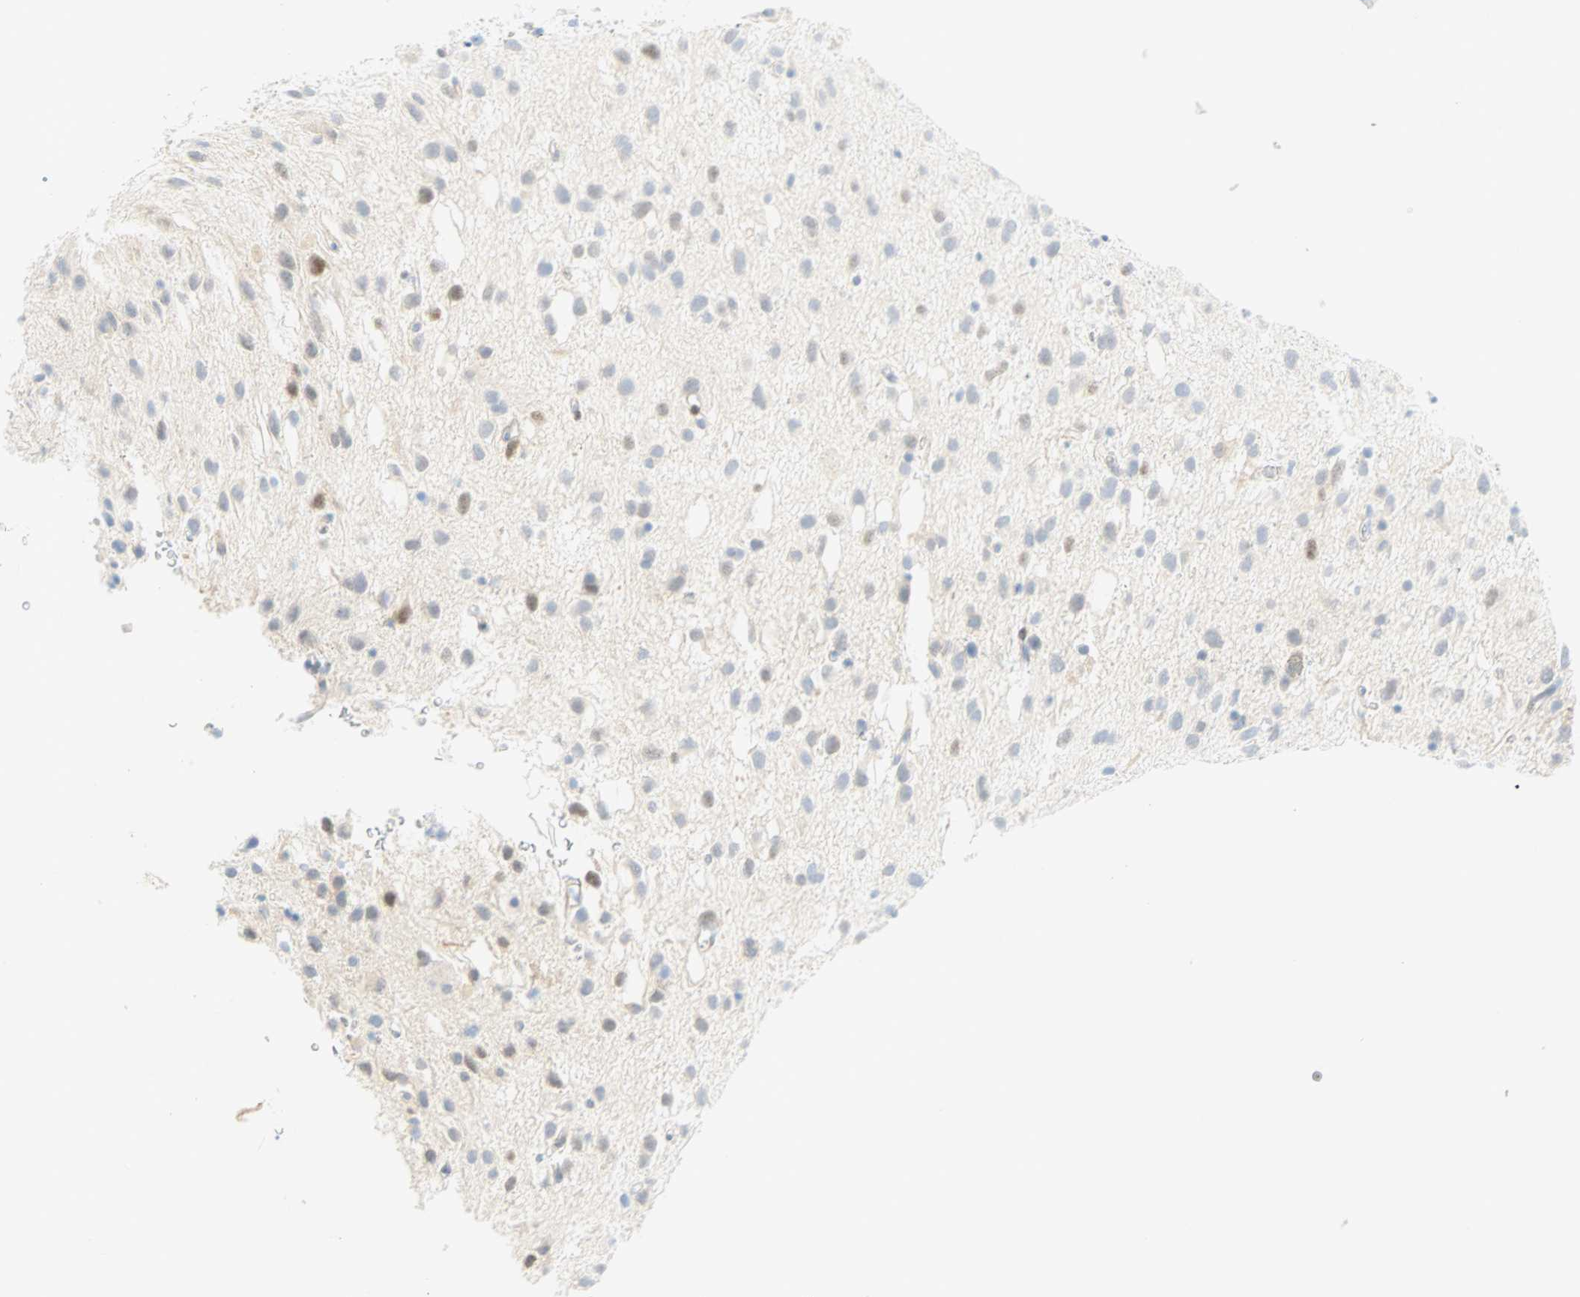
{"staining": {"intensity": "negative", "quantity": "none", "location": "none"}, "tissue": "glioma", "cell_type": "Tumor cells", "image_type": "cancer", "snomed": [{"axis": "morphology", "description": "Glioma, malignant, Low grade"}, {"axis": "topography", "description": "Brain"}], "caption": "Tumor cells show no significant protein positivity in glioma.", "gene": "SELENBP1", "patient": {"sex": "male", "age": 77}}